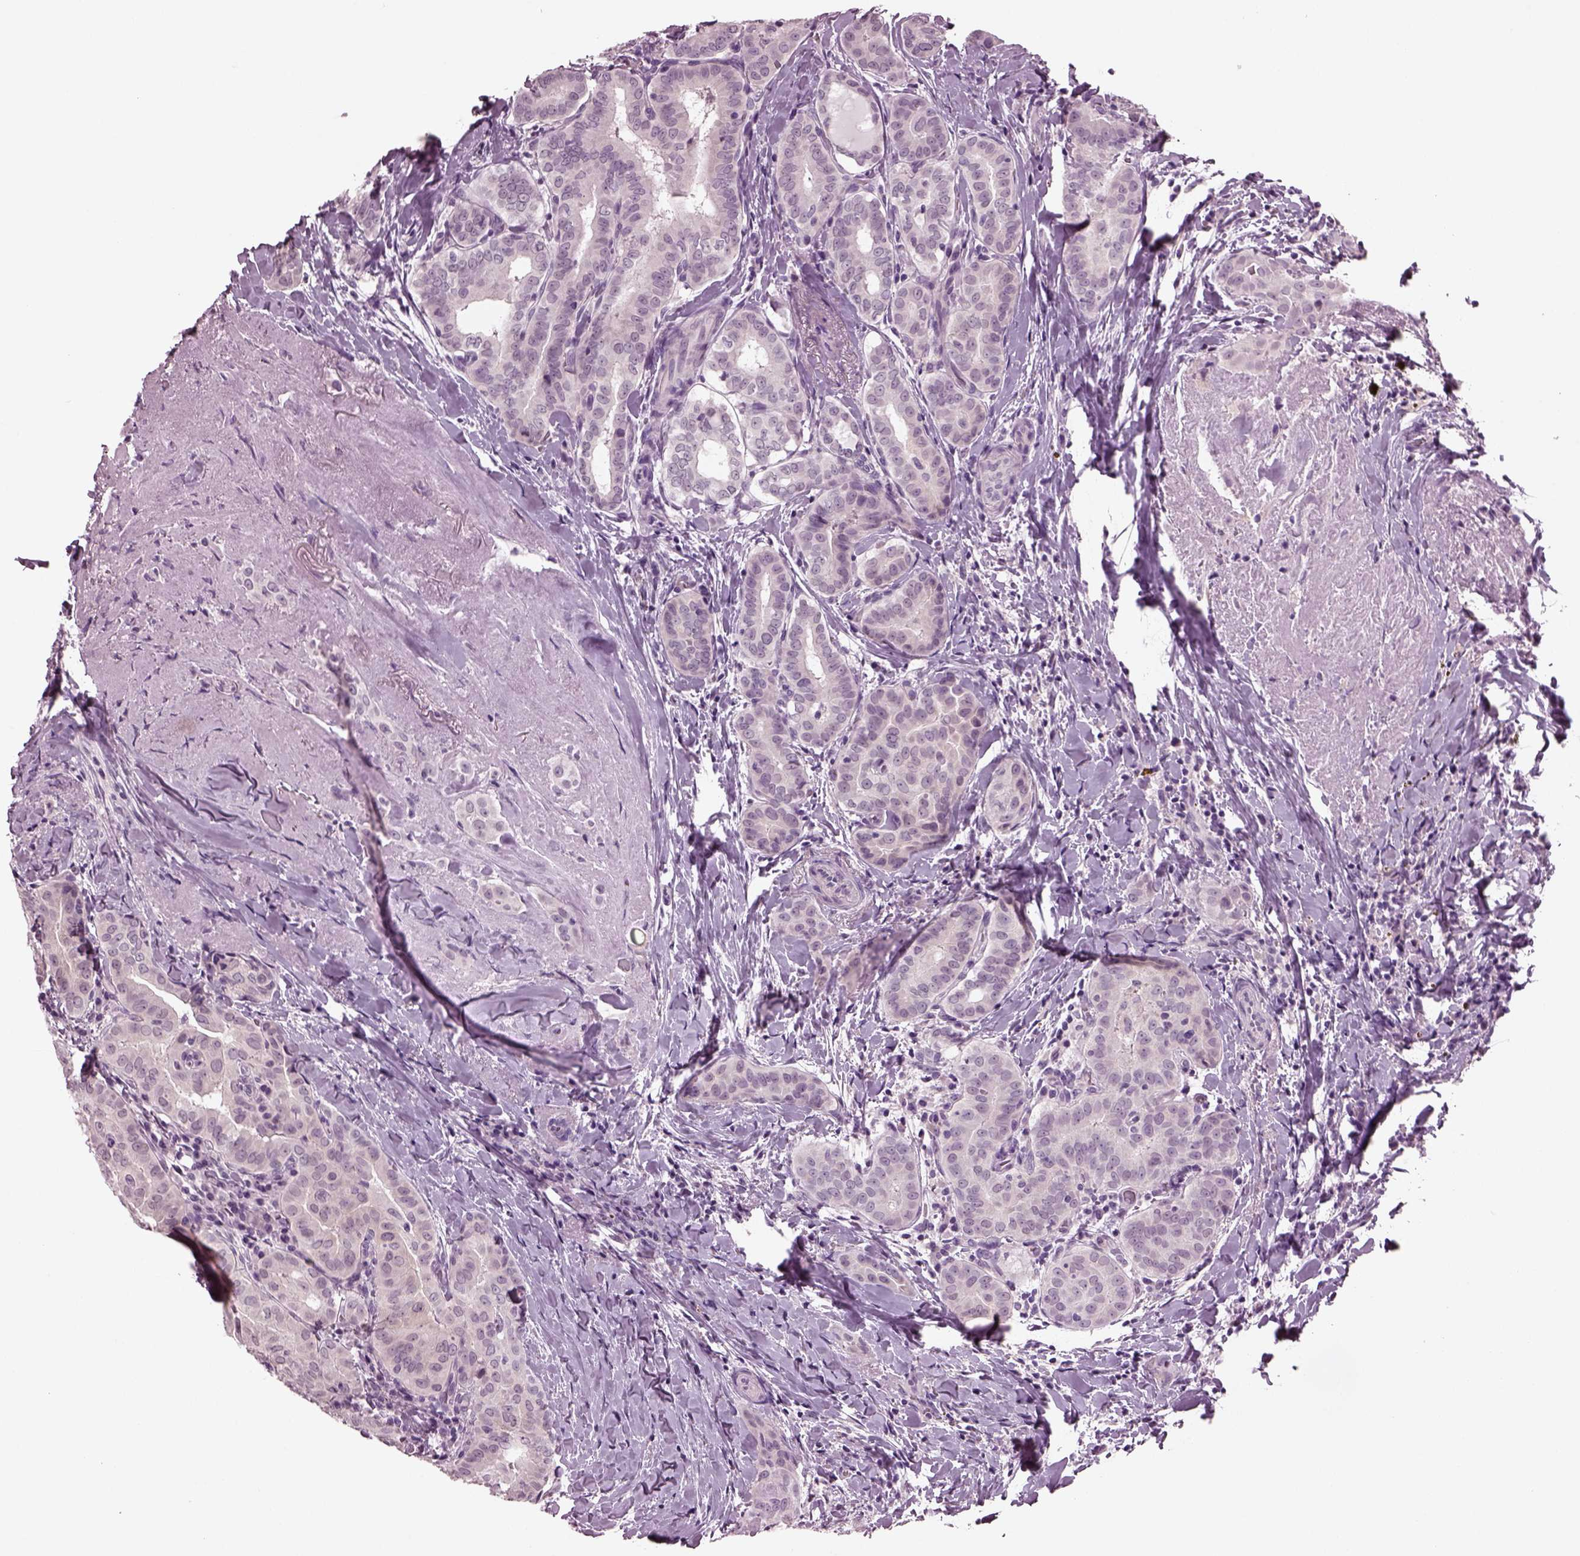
{"staining": {"intensity": "negative", "quantity": "none", "location": "none"}, "tissue": "thyroid cancer", "cell_type": "Tumor cells", "image_type": "cancer", "snomed": [{"axis": "morphology", "description": "Papillary adenocarcinoma, NOS"}, {"axis": "morphology", "description": "Papillary adenoma metastatic"}, {"axis": "topography", "description": "Thyroid gland"}], "caption": "Tumor cells are negative for protein expression in human thyroid cancer.", "gene": "SLC6A17", "patient": {"sex": "female", "age": 50}}